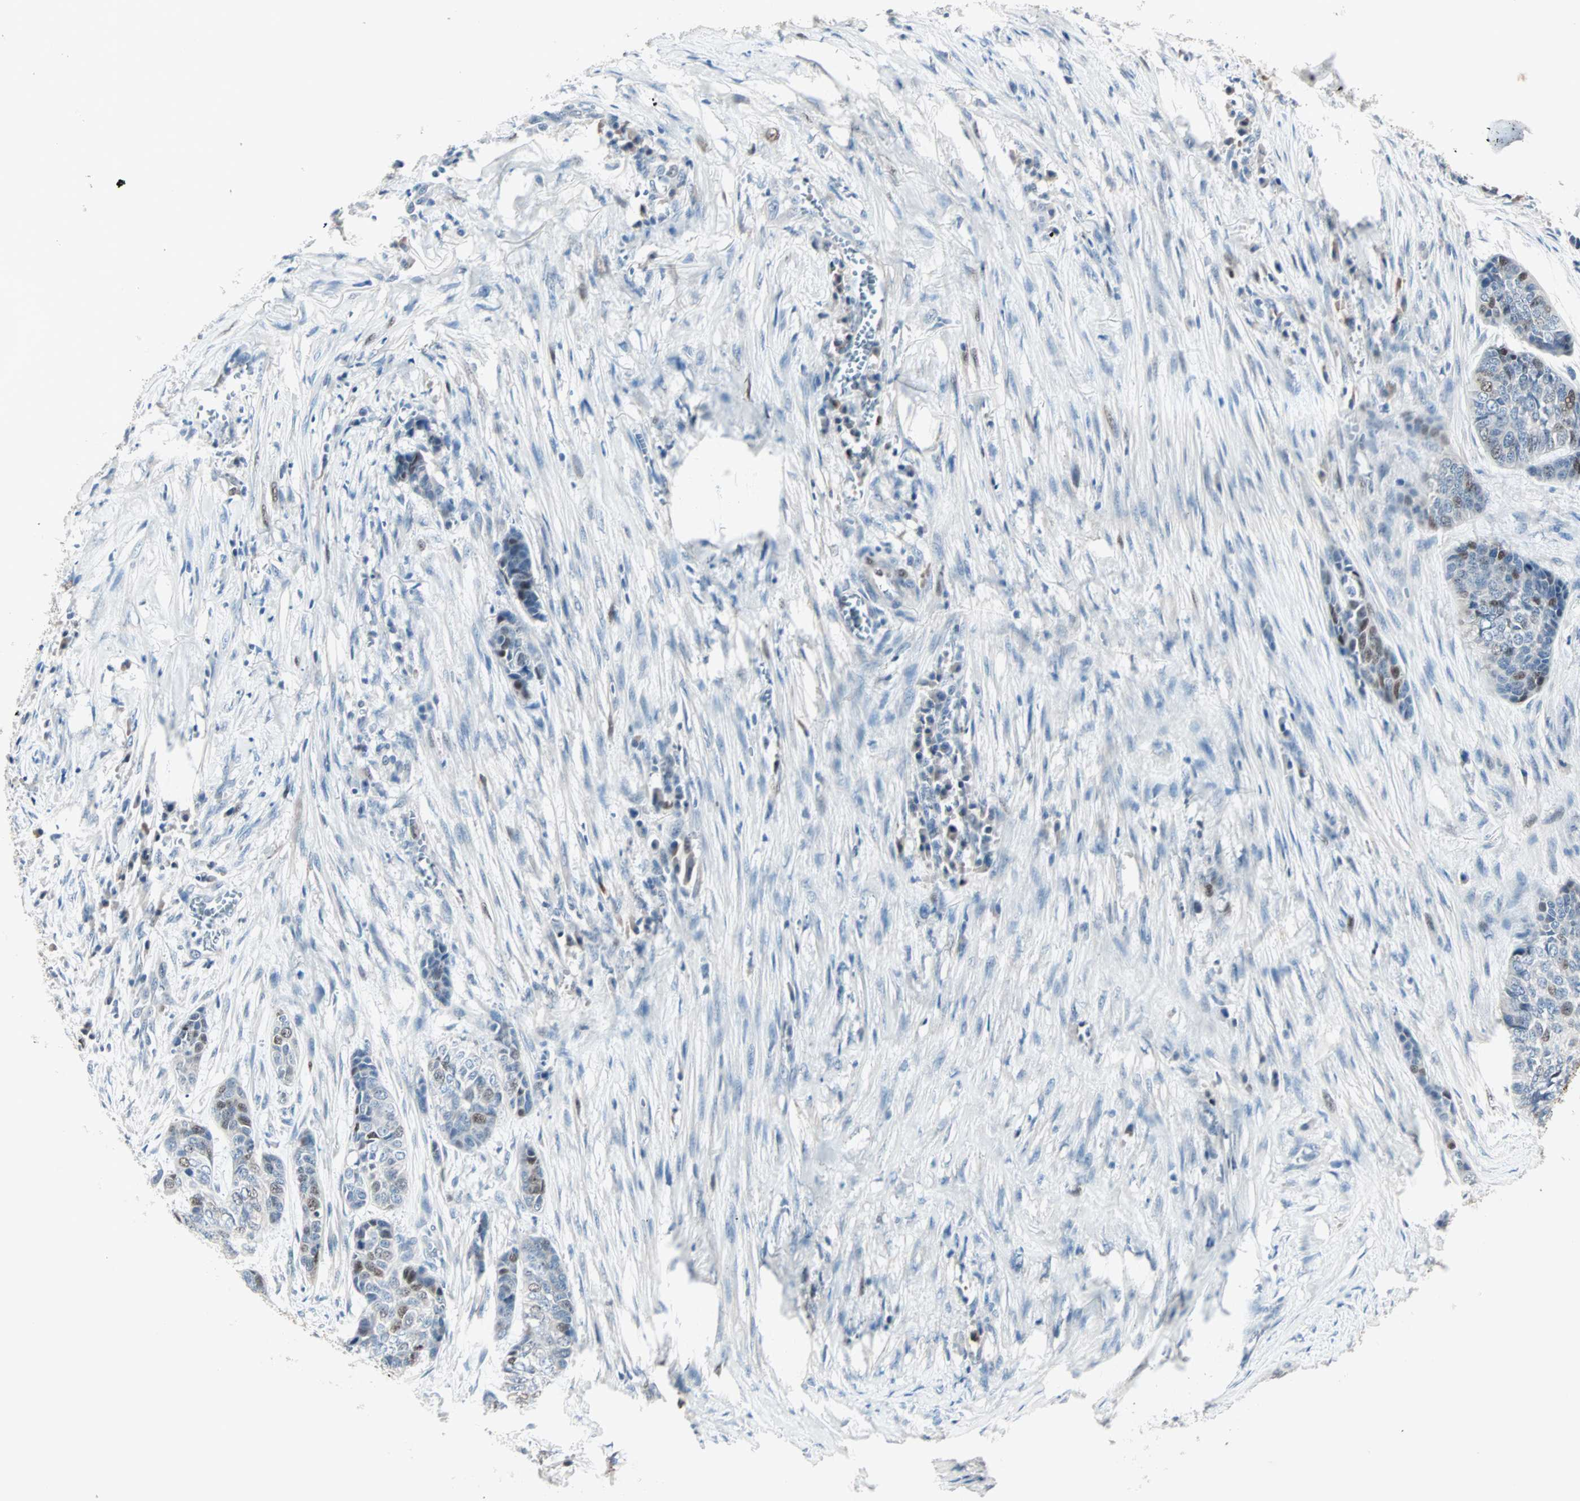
{"staining": {"intensity": "moderate", "quantity": "<25%", "location": "nuclear"}, "tissue": "skin cancer", "cell_type": "Tumor cells", "image_type": "cancer", "snomed": [{"axis": "morphology", "description": "Basal cell carcinoma"}, {"axis": "topography", "description": "Skin"}], "caption": "An immunohistochemistry (IHC) image of neoplastic tissue is shown. Protein staining in brown labels moderate nuclear positivity in basal cell carcinoma (skin) within tumor cells. The protein is stained brown, and the nuclei are stained in blue (DAB IHC with brightfield microscopy, high magnification).", "gene": "CCNE2", "patient": {"sex": "female", "age": 64}}